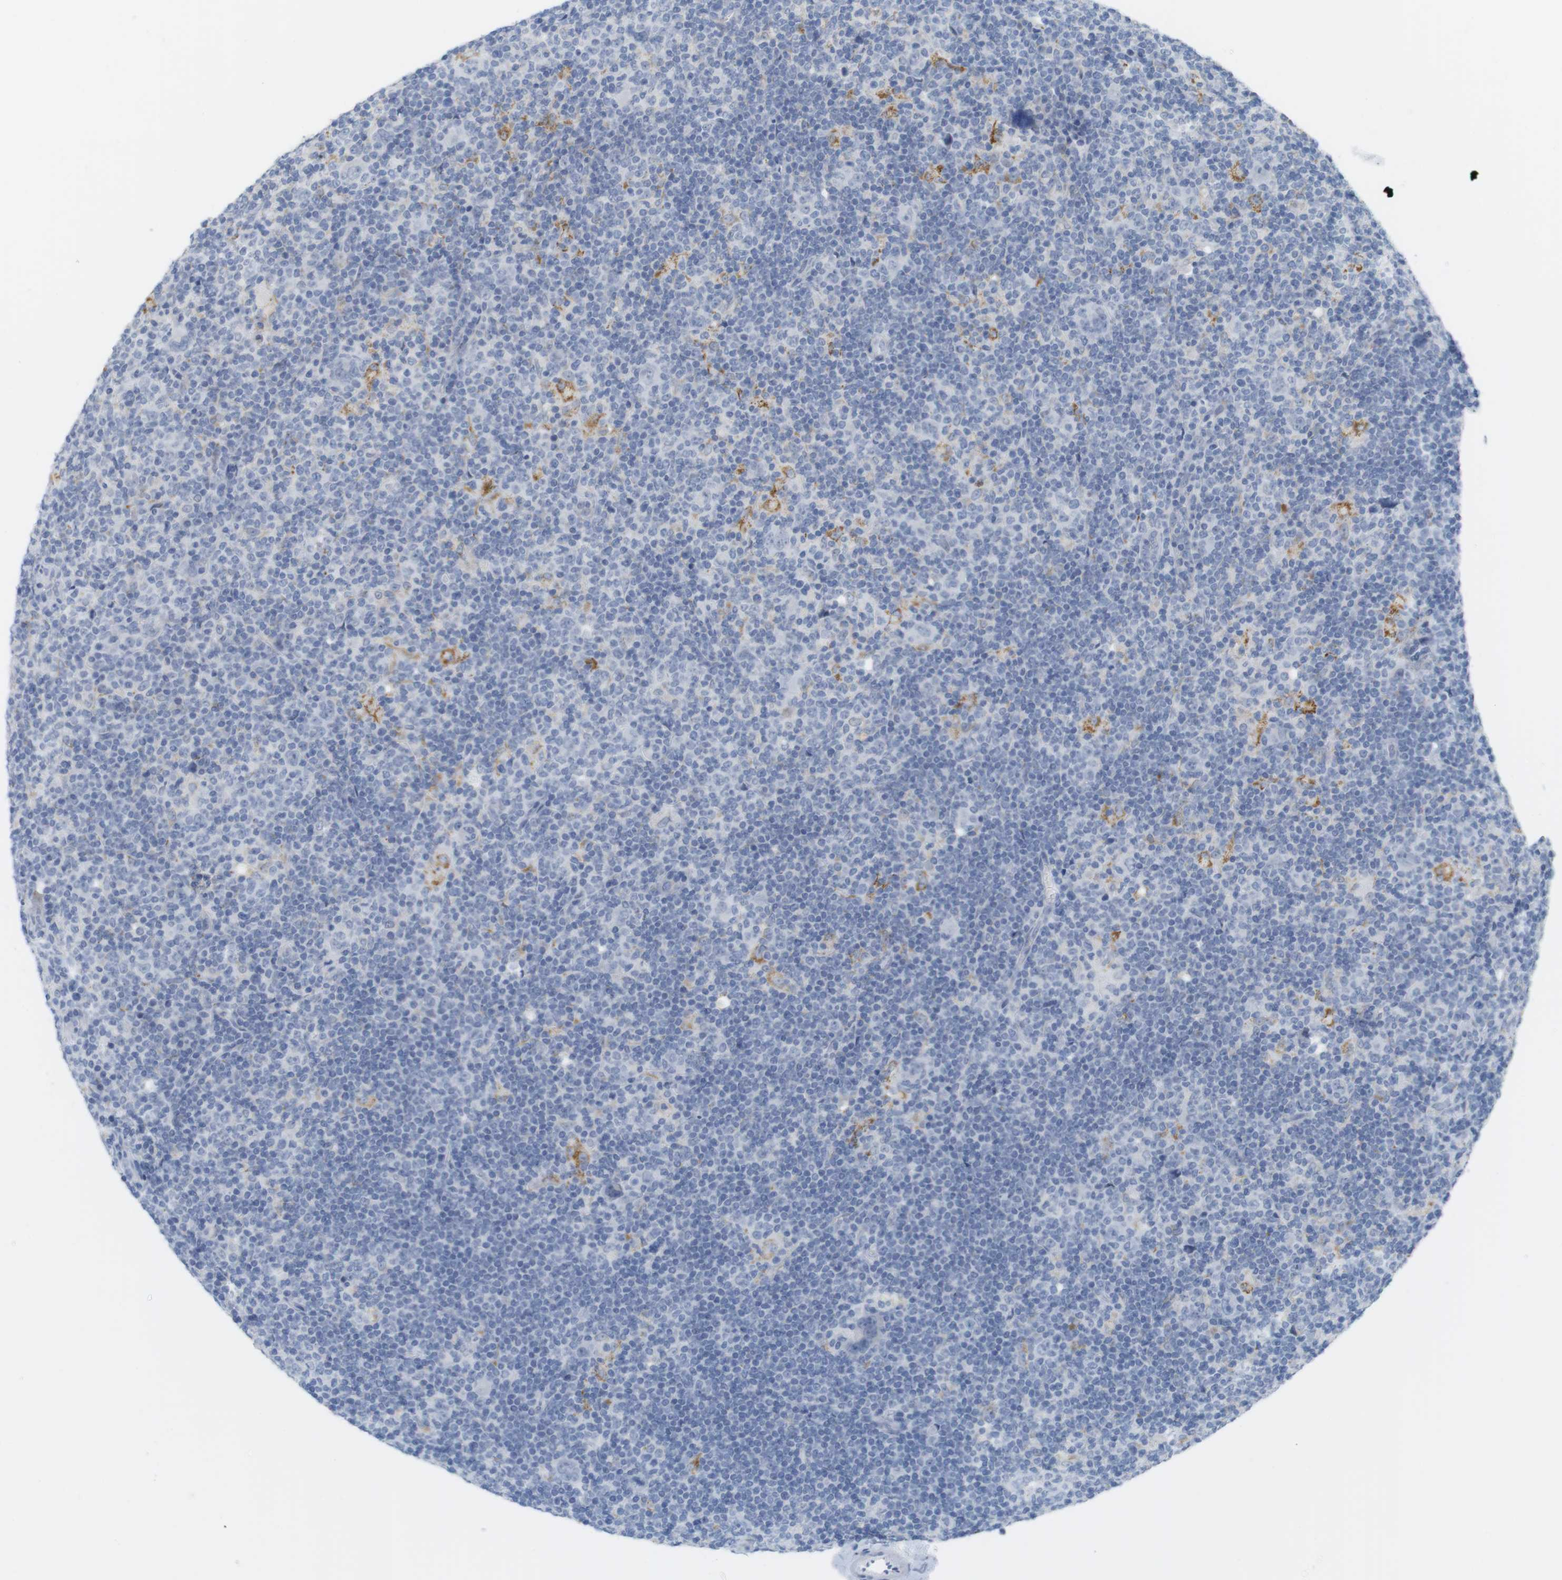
{"staining": {"intensity": "negative", "quantity": "none", "location": "none"}, "tissue": "lymphoma", "cell_type": "Tumor cells", "image_type": "cancer", "snomed": [{"axis": "morphology", "description": "Hodgkin's disease, NOS"}, {"axis": "topography", "description": "Lymph node"}], "caption": "Immunohistochemistry (IHC) image of Hodgkin's disease stained for a protein (brown), which reveals no positivity in tumor cells.", "gene": "YIPF1", "patient": {"sex": "female", "age": 57}}